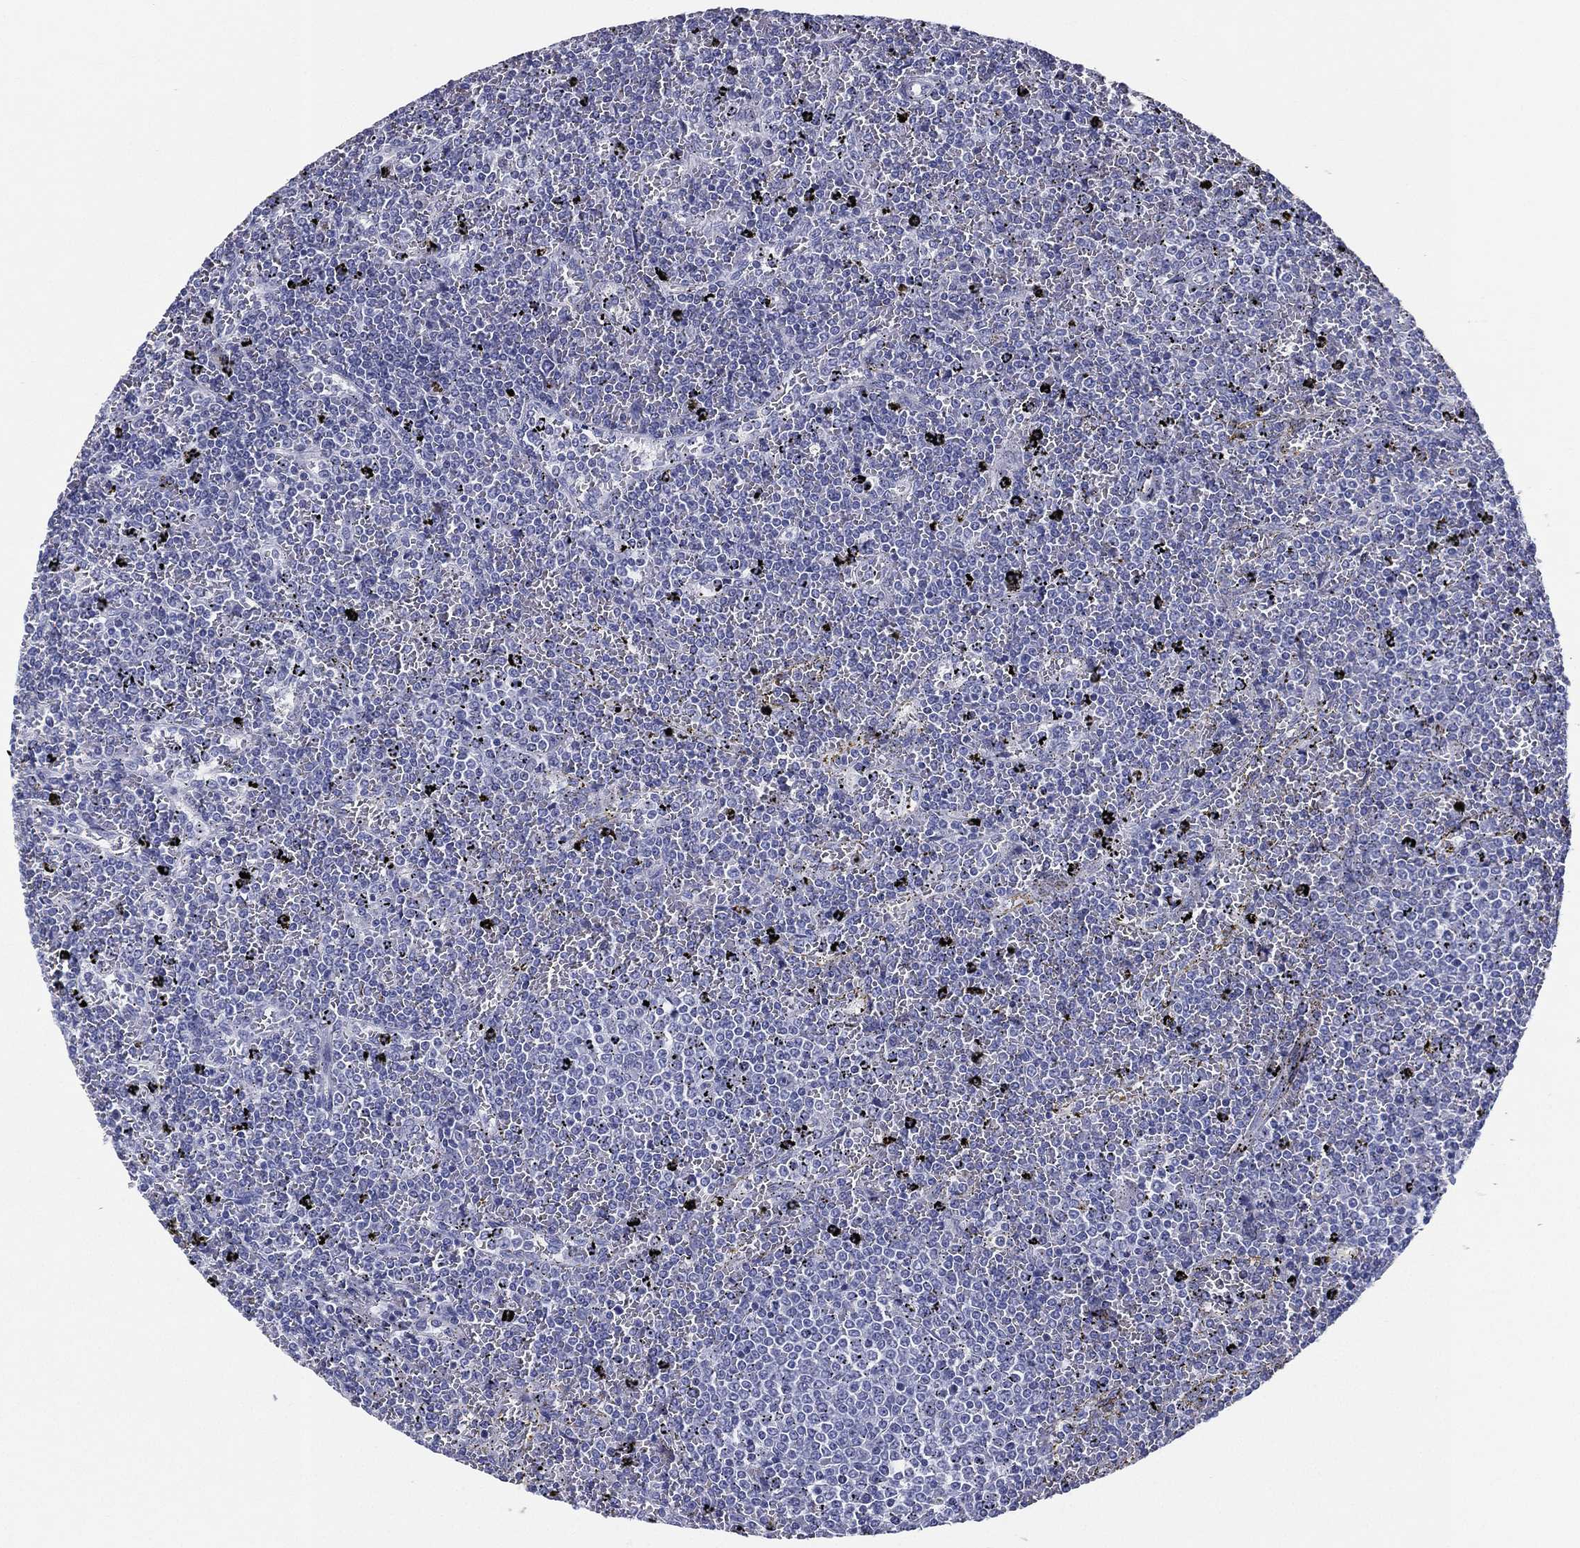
{"staining": {"intensity": "negative", "quantity": "none", "location": "none"}, "tissue": "lymphoma", "cell_type": "Tumor cells", "image_type": "cancer", "snomed": [{"axis": "morphology", "description": "Malignant lymphoma, non-Hodgkin's type, Low grade"}, {"axis": "topography", "description": "Spleen"}], "caption": "A histopathology image of lymphoma stained for a protein shows no brown staining in tumor cells. (DAB immunohistochemistry with hematoxylin counter stain).", "gene": "RSPH4A", "patient": {"sex": "female", "age": 77}}